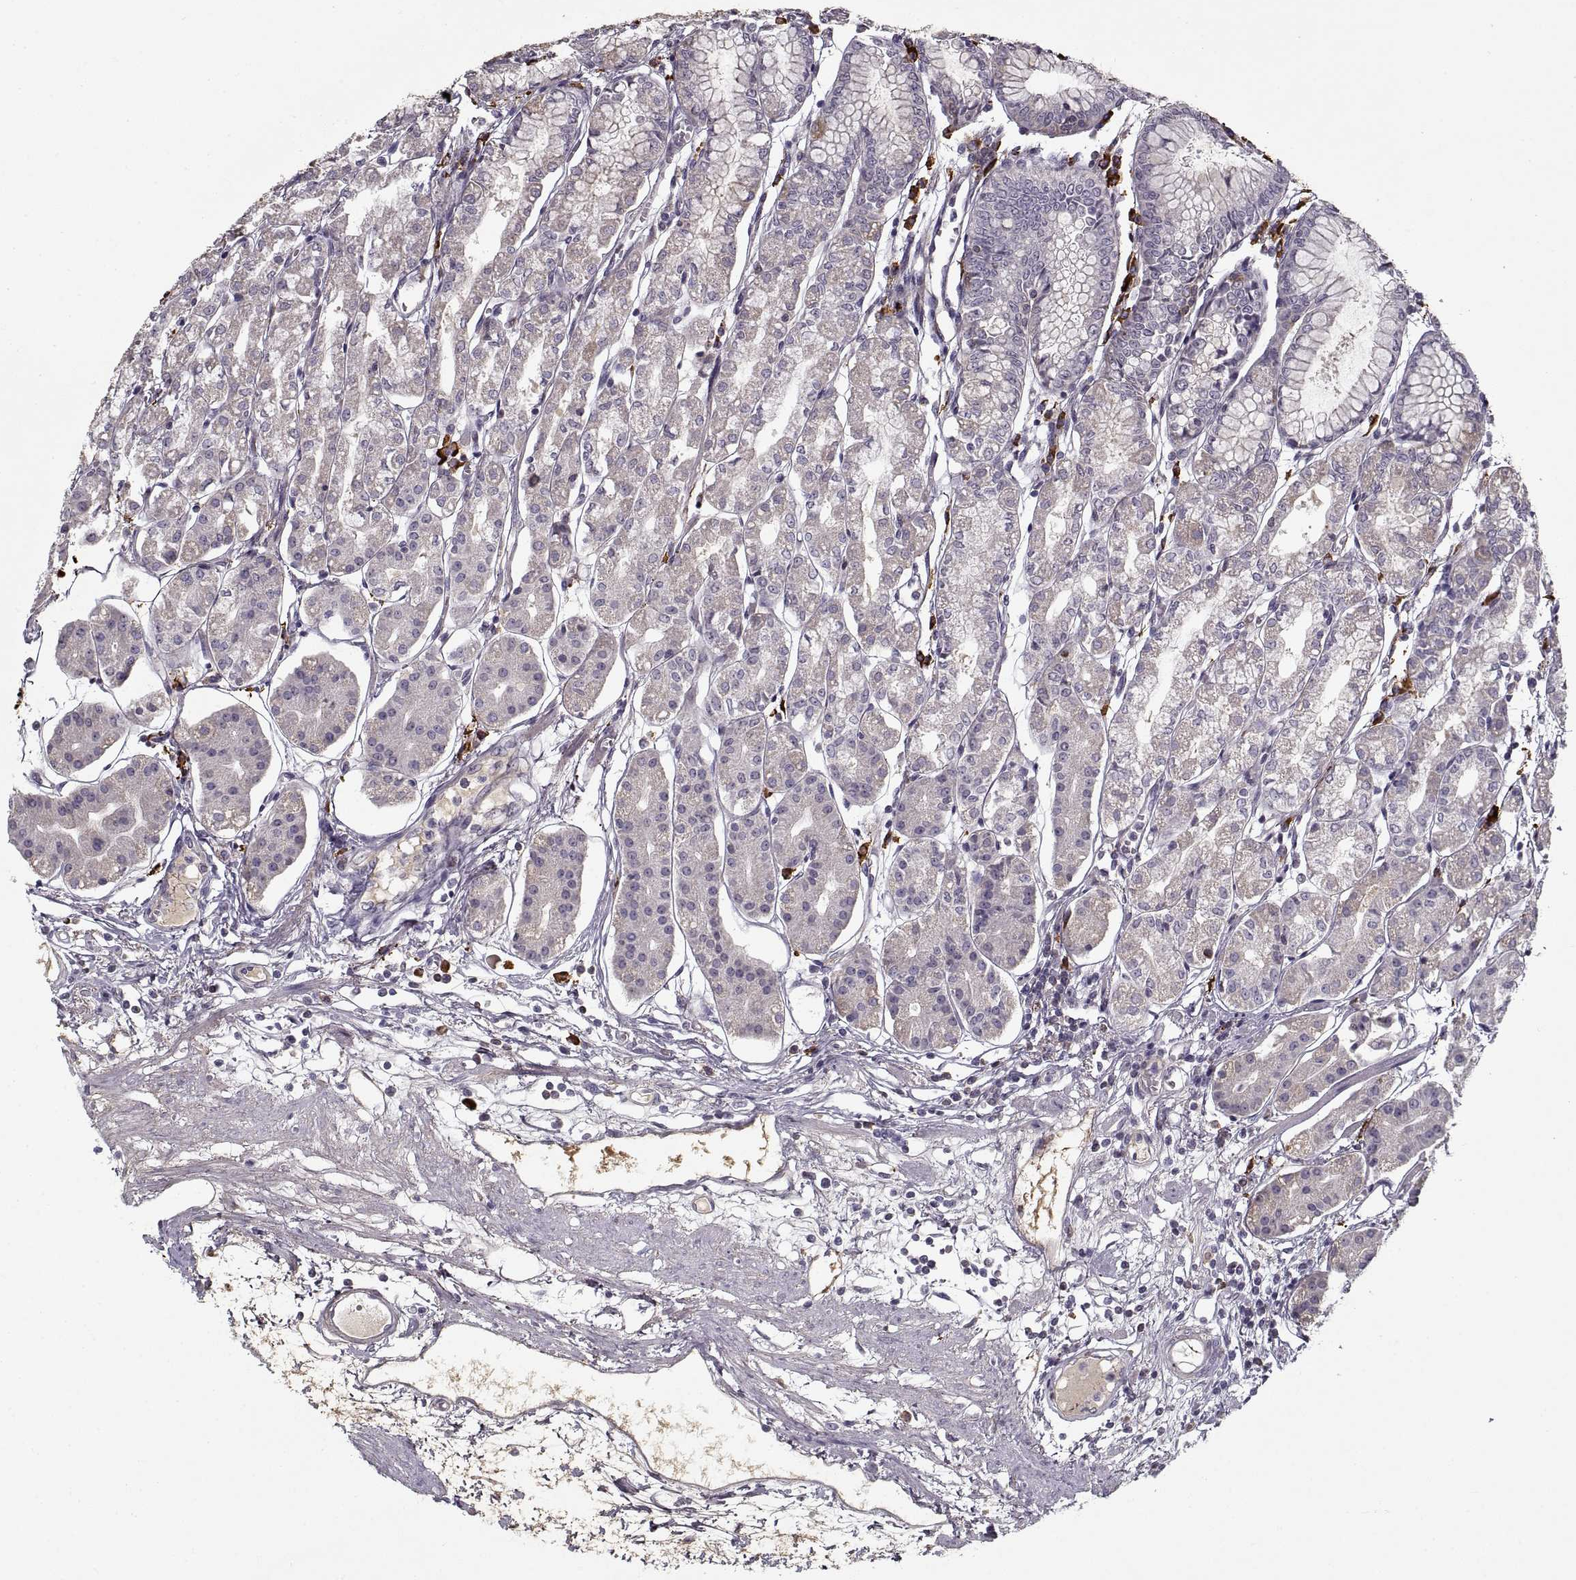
{"staining": {"intensity": "negative", "quantity": "none", "location": "none"}, "tissue": "stomach", "cell_type": "Glandular cells", "image_type": "normal", "snomed": [{"axis": "morphology", "description": "Normal tissue, NOS"}, {"axis": "topography", "description": "Skeletal muscle"}, {"axis": "topography", "description": "Stomach"}], "caption": "This is an IHC photomicrograph of benign human stomach. There is no expression in glandular cells.", "gene": "GAD2", "patient": {"sex": "female", "age": 57}}